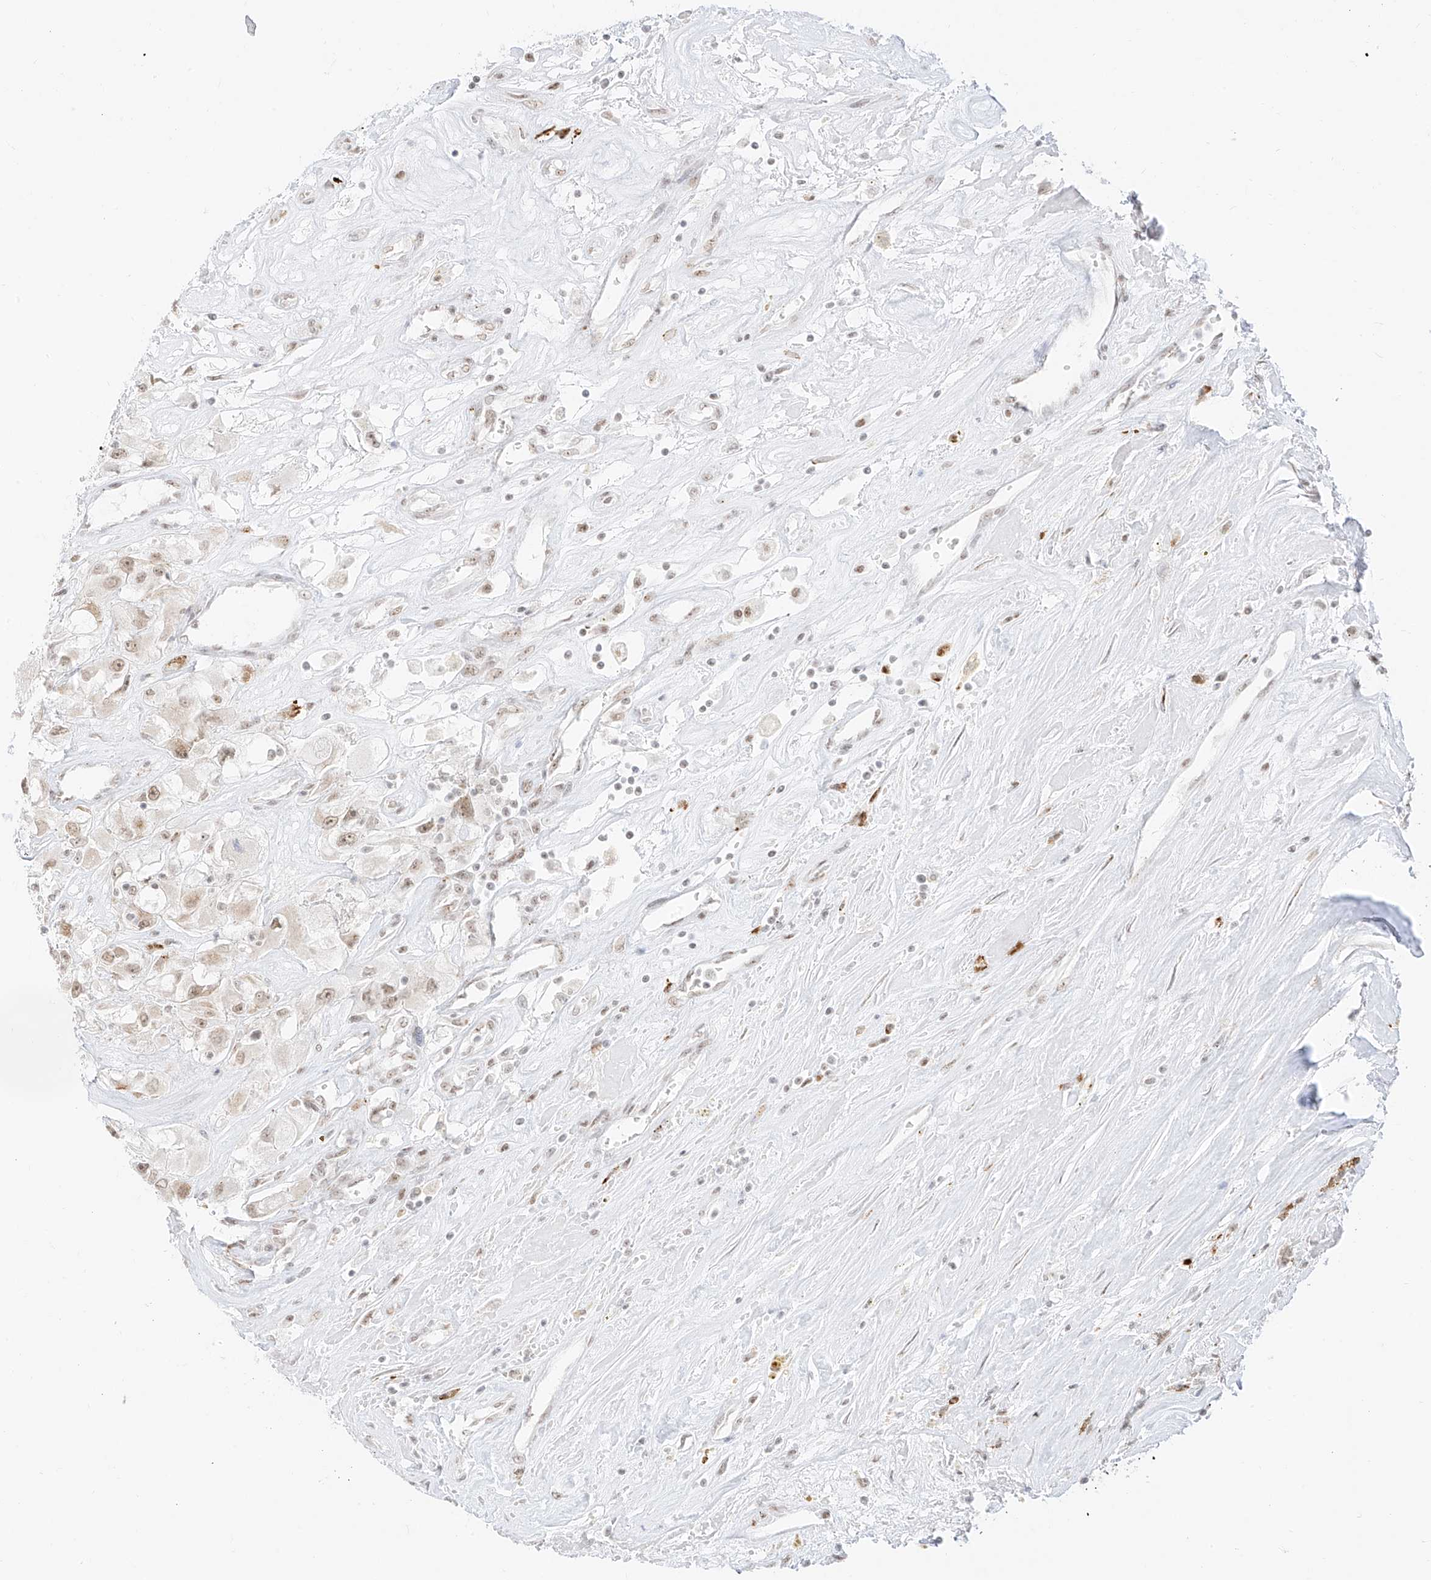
{"staining": {"intensity": "weak", "quantity": ">75%", "location": "nuclear"}, "tissue": "renal cancer", "cell_type": "Tumor cells", "image_type": "cancer", "snomed": [{"axis": "morphology", "description": "Adenocarcinoma, NOS"}, {"axis": "topography", "description": "Kidney"}], "caption": "Immunohistochemistry (IHC) of human renal cancer displays low levels of weak nuclear positivity in approximately >75% of tumor cells.", "gene": "SUPT5H", "patient": {"sex": "female", "age": 52}}